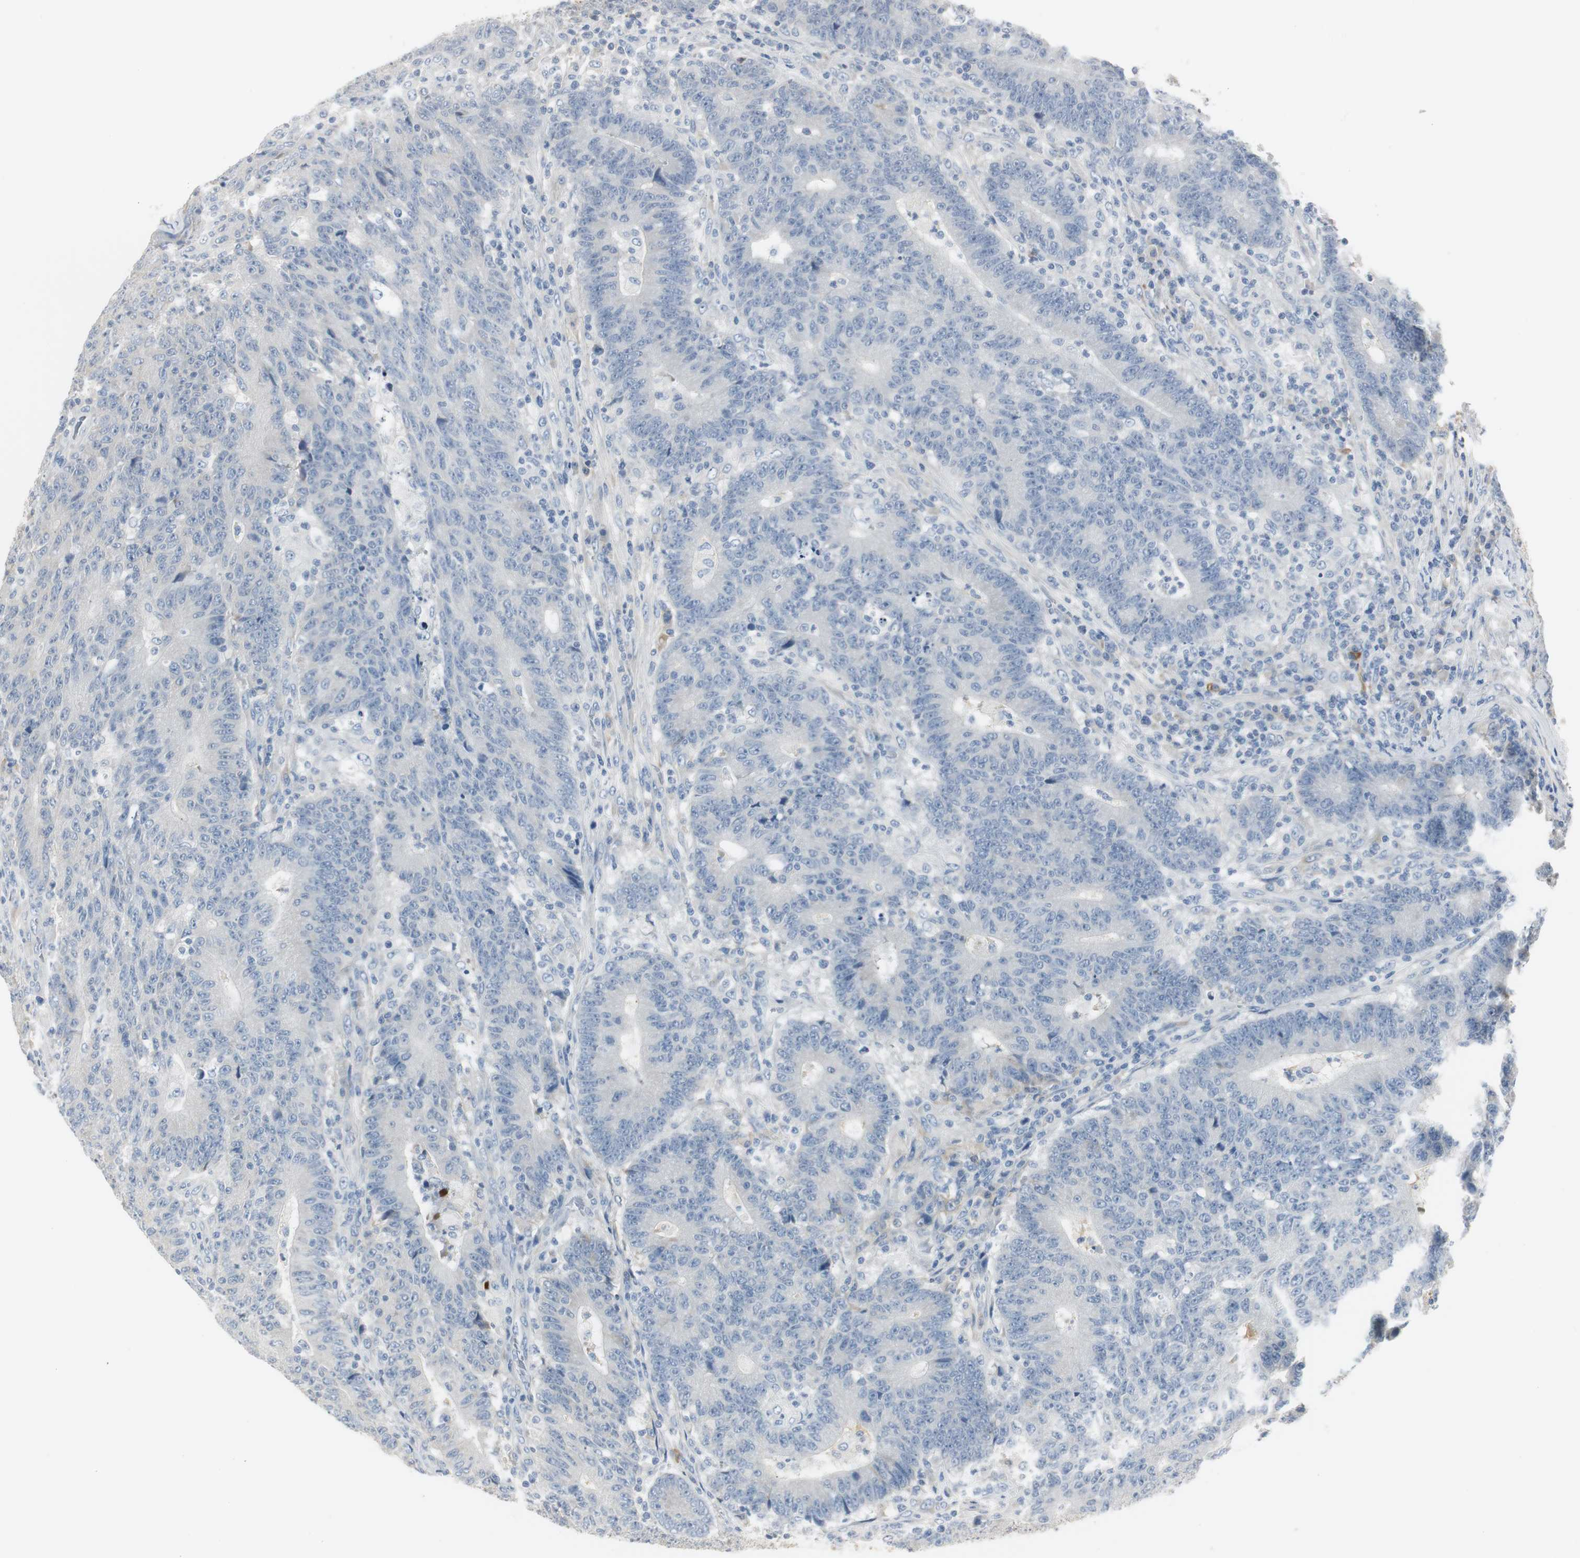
{"staining": {"intensity": "negative", "quantity": "none", "location": "none"}, "tissue": "colorectal cancer", "cell_type": "Tumor cells", "image_type": "cancer", "snomed": [{"axis": "morphology", "description": "Normal tissue, NOS"}, {"axis": "morphology", "description": "Adenocarcinoma, NOS"}, {"axis": "topography", "description": "Colon"}], "caption": "Immunohistochemistry (IHC) histopathology image of human colorectal cancer stained for a protein (brown), which displays no staining in tumor cells.", "gene": "SERPINF1", "patient": {"sex": "female", "age": 75}}